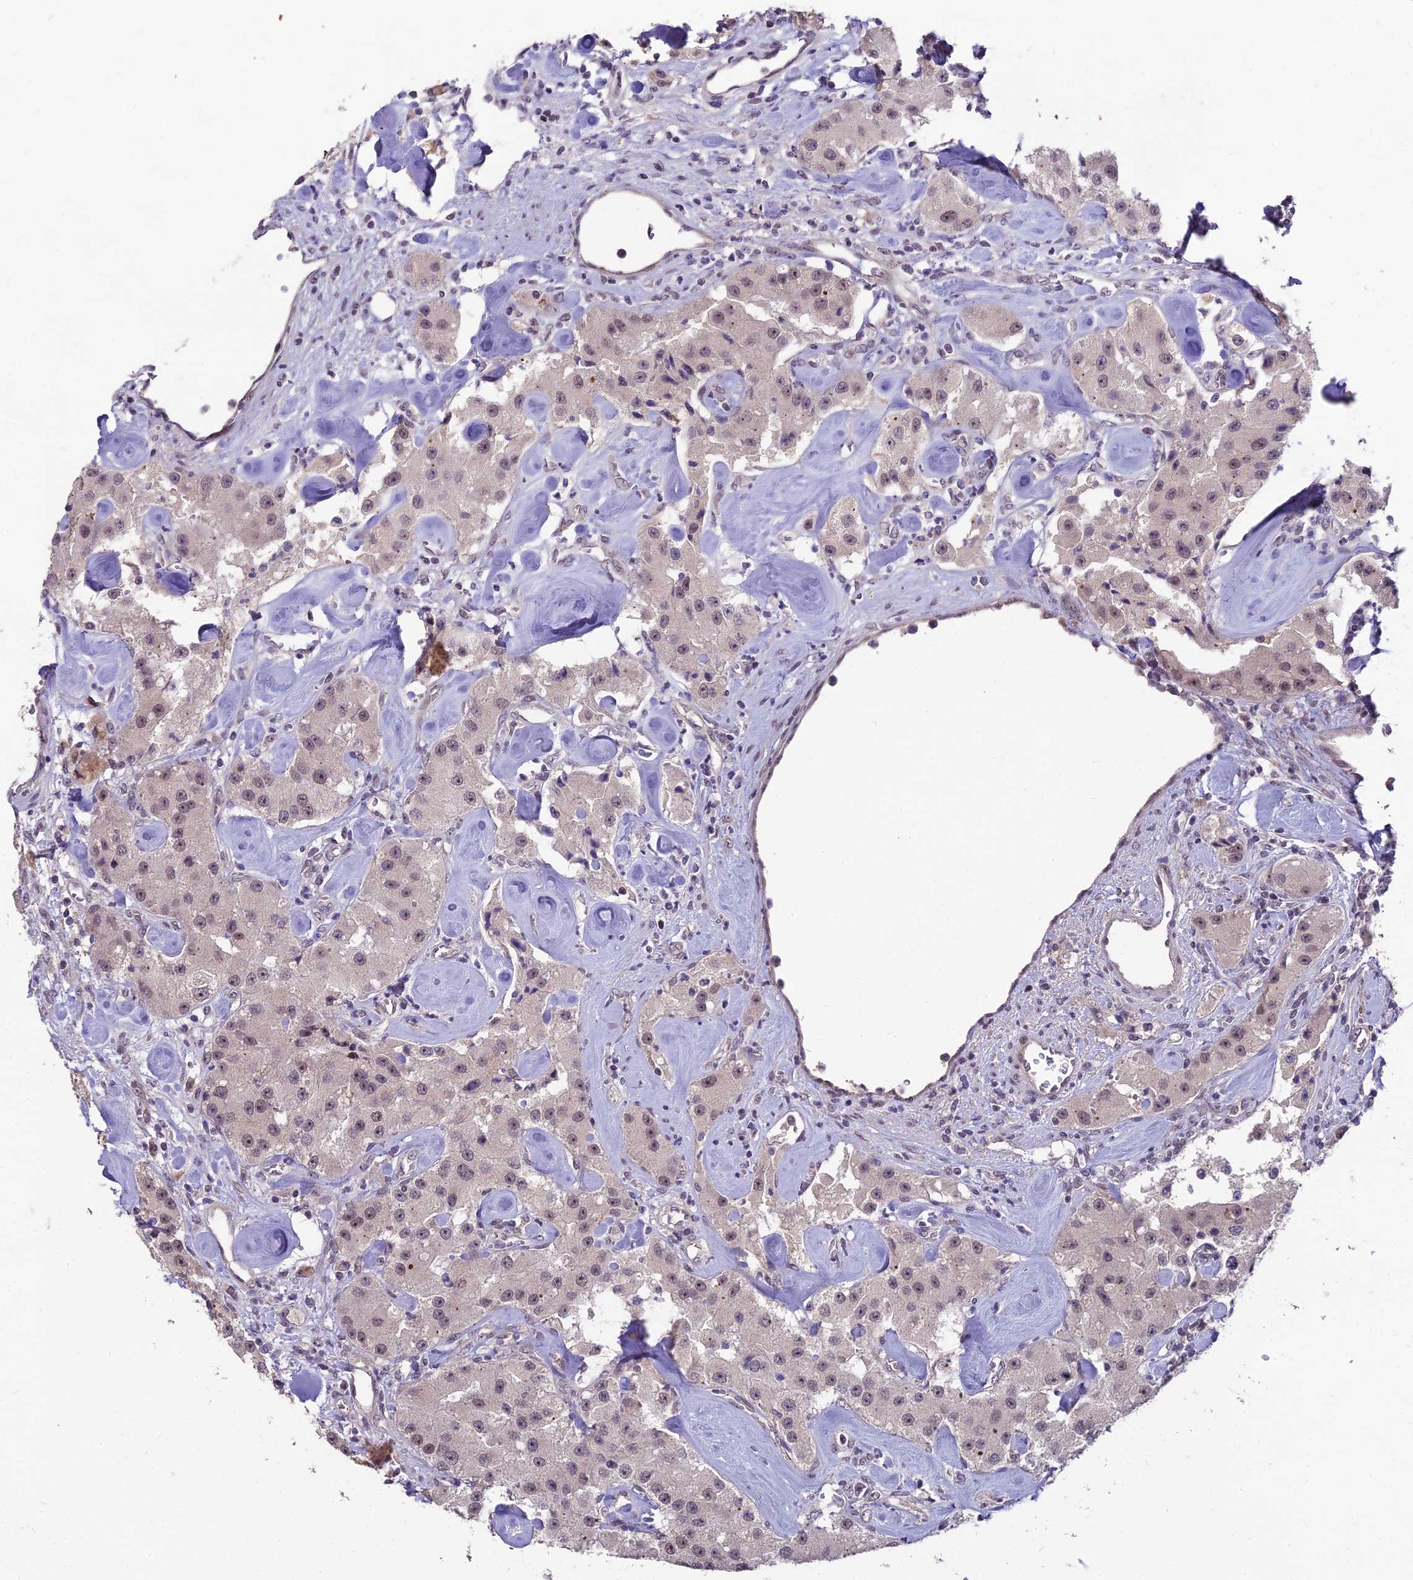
{"staining": {"intensity": "weak", "quantity": ">75%", "location": "nuclear"}, "tissue": "carcinoid", "cell_type": "Tumor cells", "image_type": "cancer", "snomed": [{"axis": "morphology", "description": "Carcinoid, malignant, NOS"}, {"axis": "topography", "description": "Pancreas"}], "caption": "Immunohistochemical staining of carcinoid exhibits weak nuclear protein staining in about >75% of tumor cells.", "gene": "ZNF333", "patient": {"sex": "male", "age": 41}}